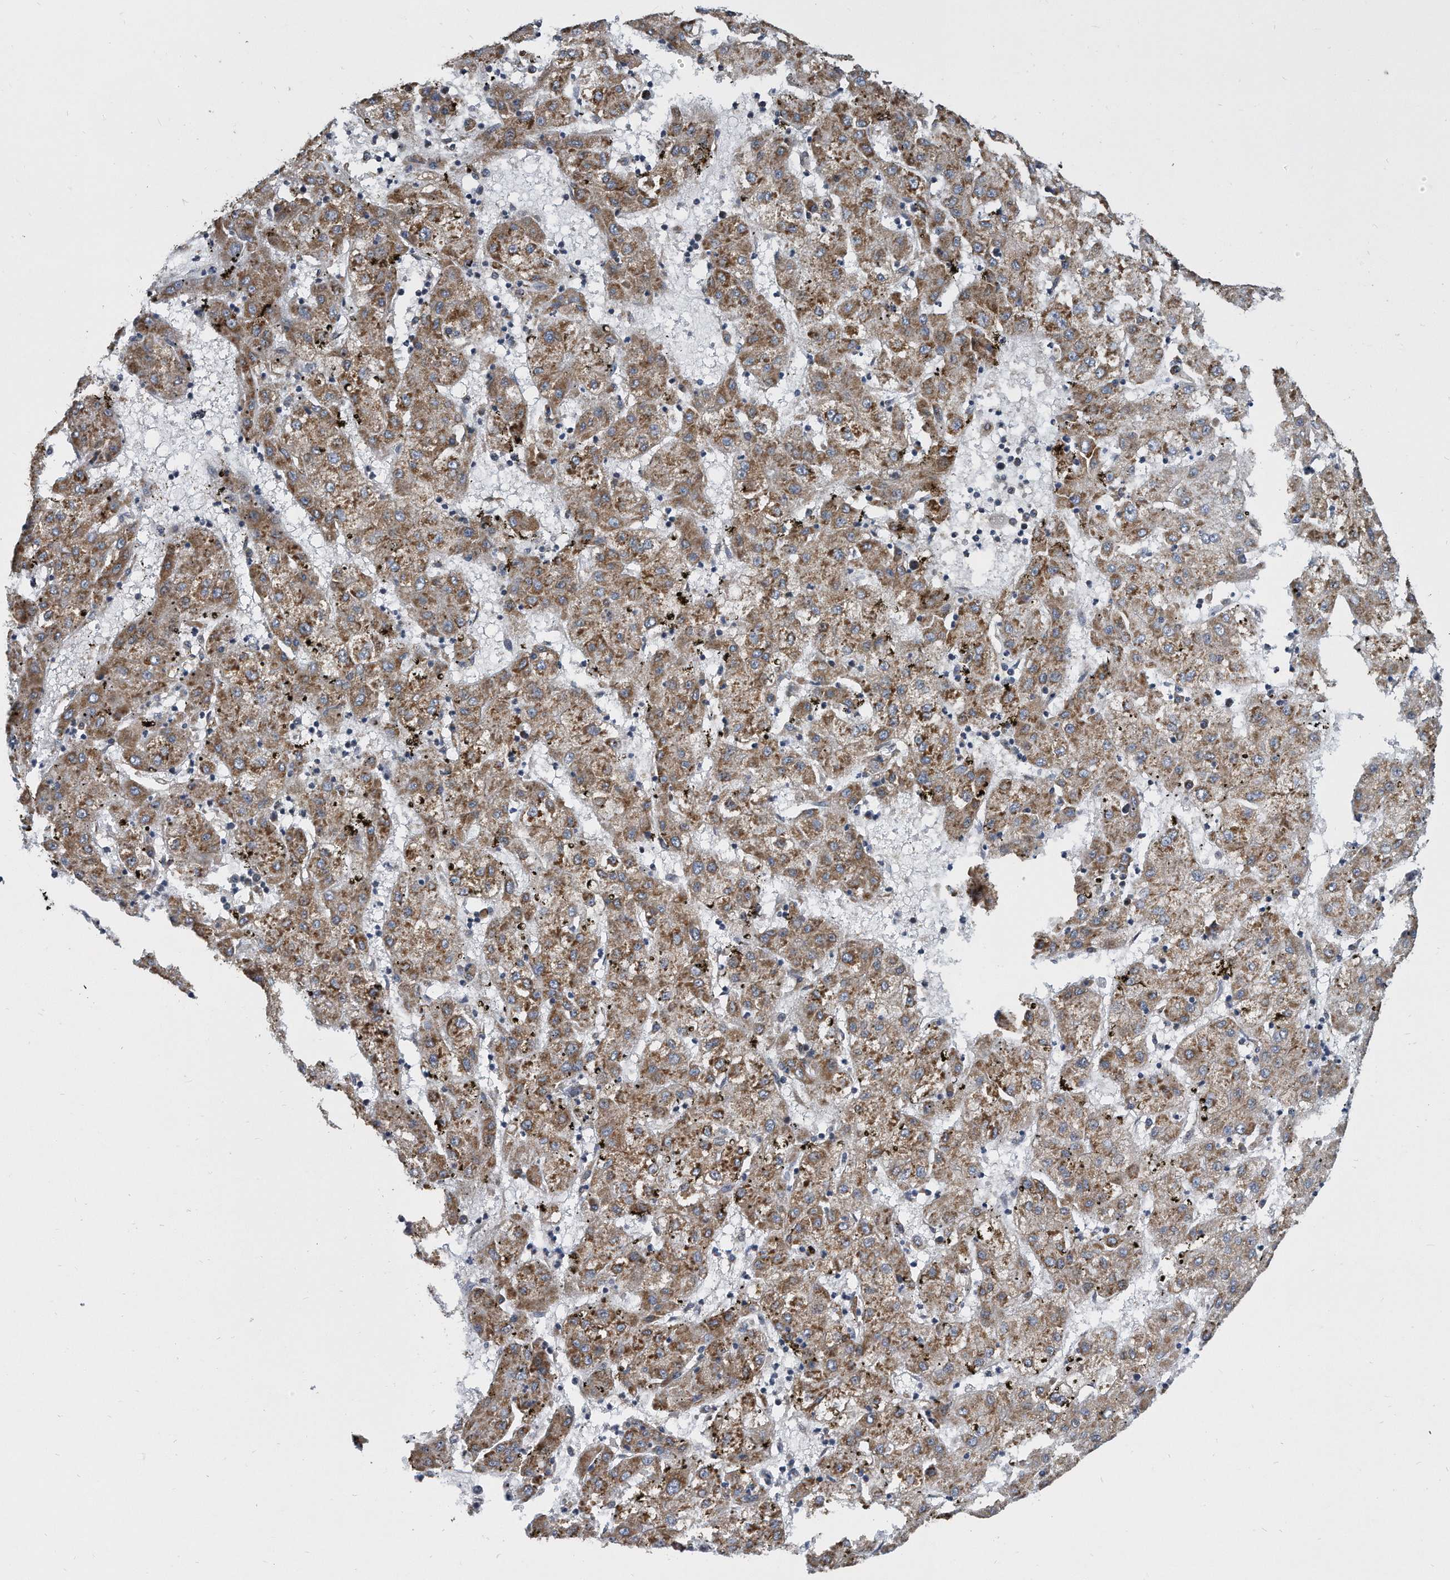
{"staining": {"intensity": "moderate", "quantity": ">75%", "location": "cytoplasmic/membranous"}, "tissue": "liver cancer", "cell_type": "Tumor cells", "image_type": "cancer", "snomed": [{"axis": "morphology", "description": "Carcinoma, Hepatocellular, NOS"}, {"axis": "topography", "description": "Liver"}], "caption": "DAB (3,3'-diaminobenzidine) immunohistochemical staining of human liver hepatocellular carcinoma demonstrates moderate cytoplasmic/membranous protein expression in approximately >75% of tumor cells.", "gene": "CCDC47", "patient": {"sex": "male", "age": 72}}